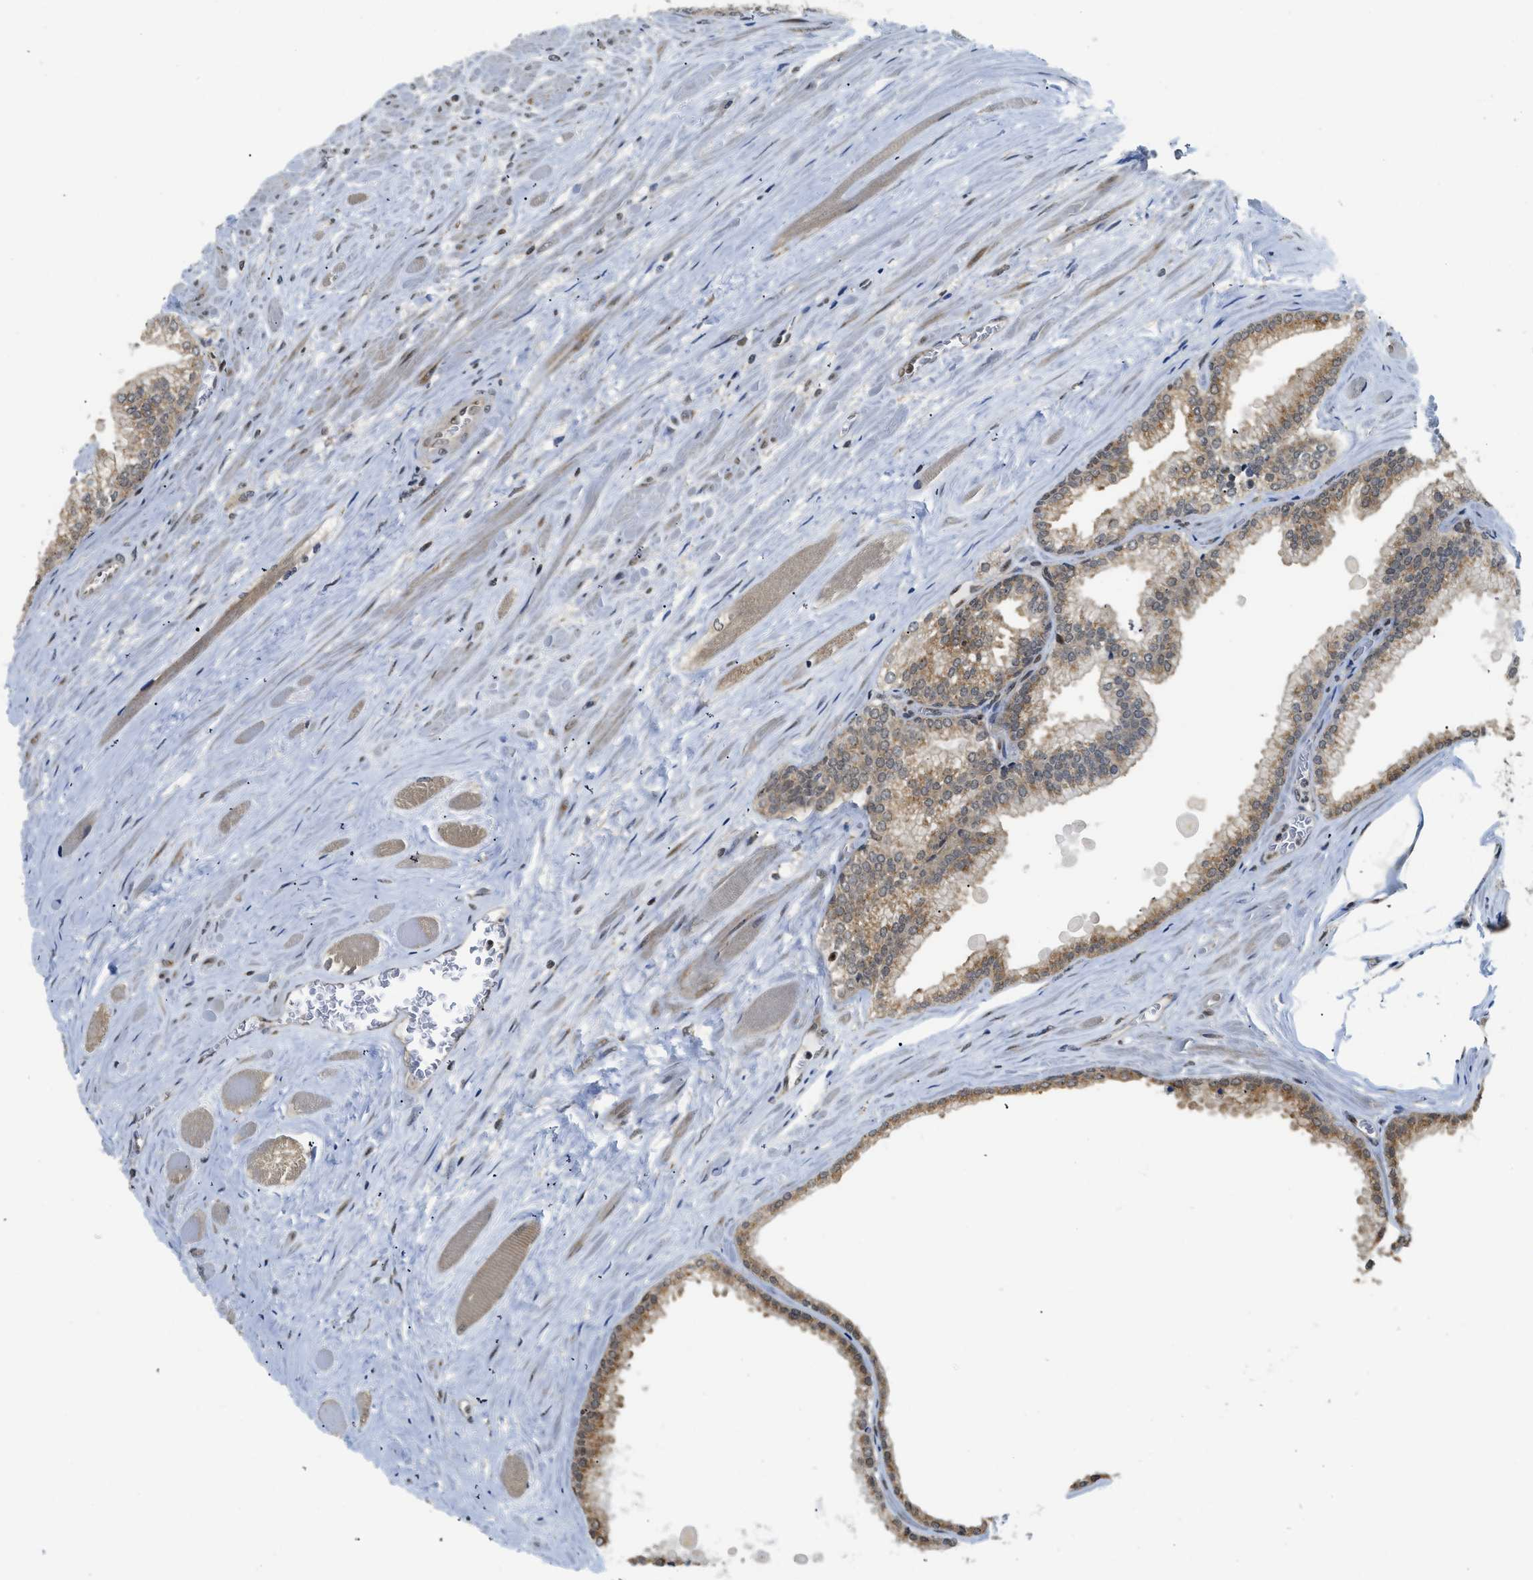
{"staining": {"intensity": "weak", "quantity": "25%-75%", "location": "cytoplasmic/membranous"}, "tissue": "prostate cancer", "cell_type": "Tumor cells", "image_type": "cancer", "snomed": [{"axis": "morphology", "description": "Adenocarcinoma, Low grade"}, {"axis": "topography", "description": "Prostate"}], "caption": "Protein expression analysis of human low-grade adenocarcinoma (prostate) reveals weak cytoplasmic/membranous expression in about 25%-75% of tumor cells. The staining was performed using DAB (3,3'-diaminobenzidine), with brown indicating positive protein expression. Nuclei are stained blue with hematoxylin.", "gene": "TACC1", "patient": {"sex": "male", "age": 59}}